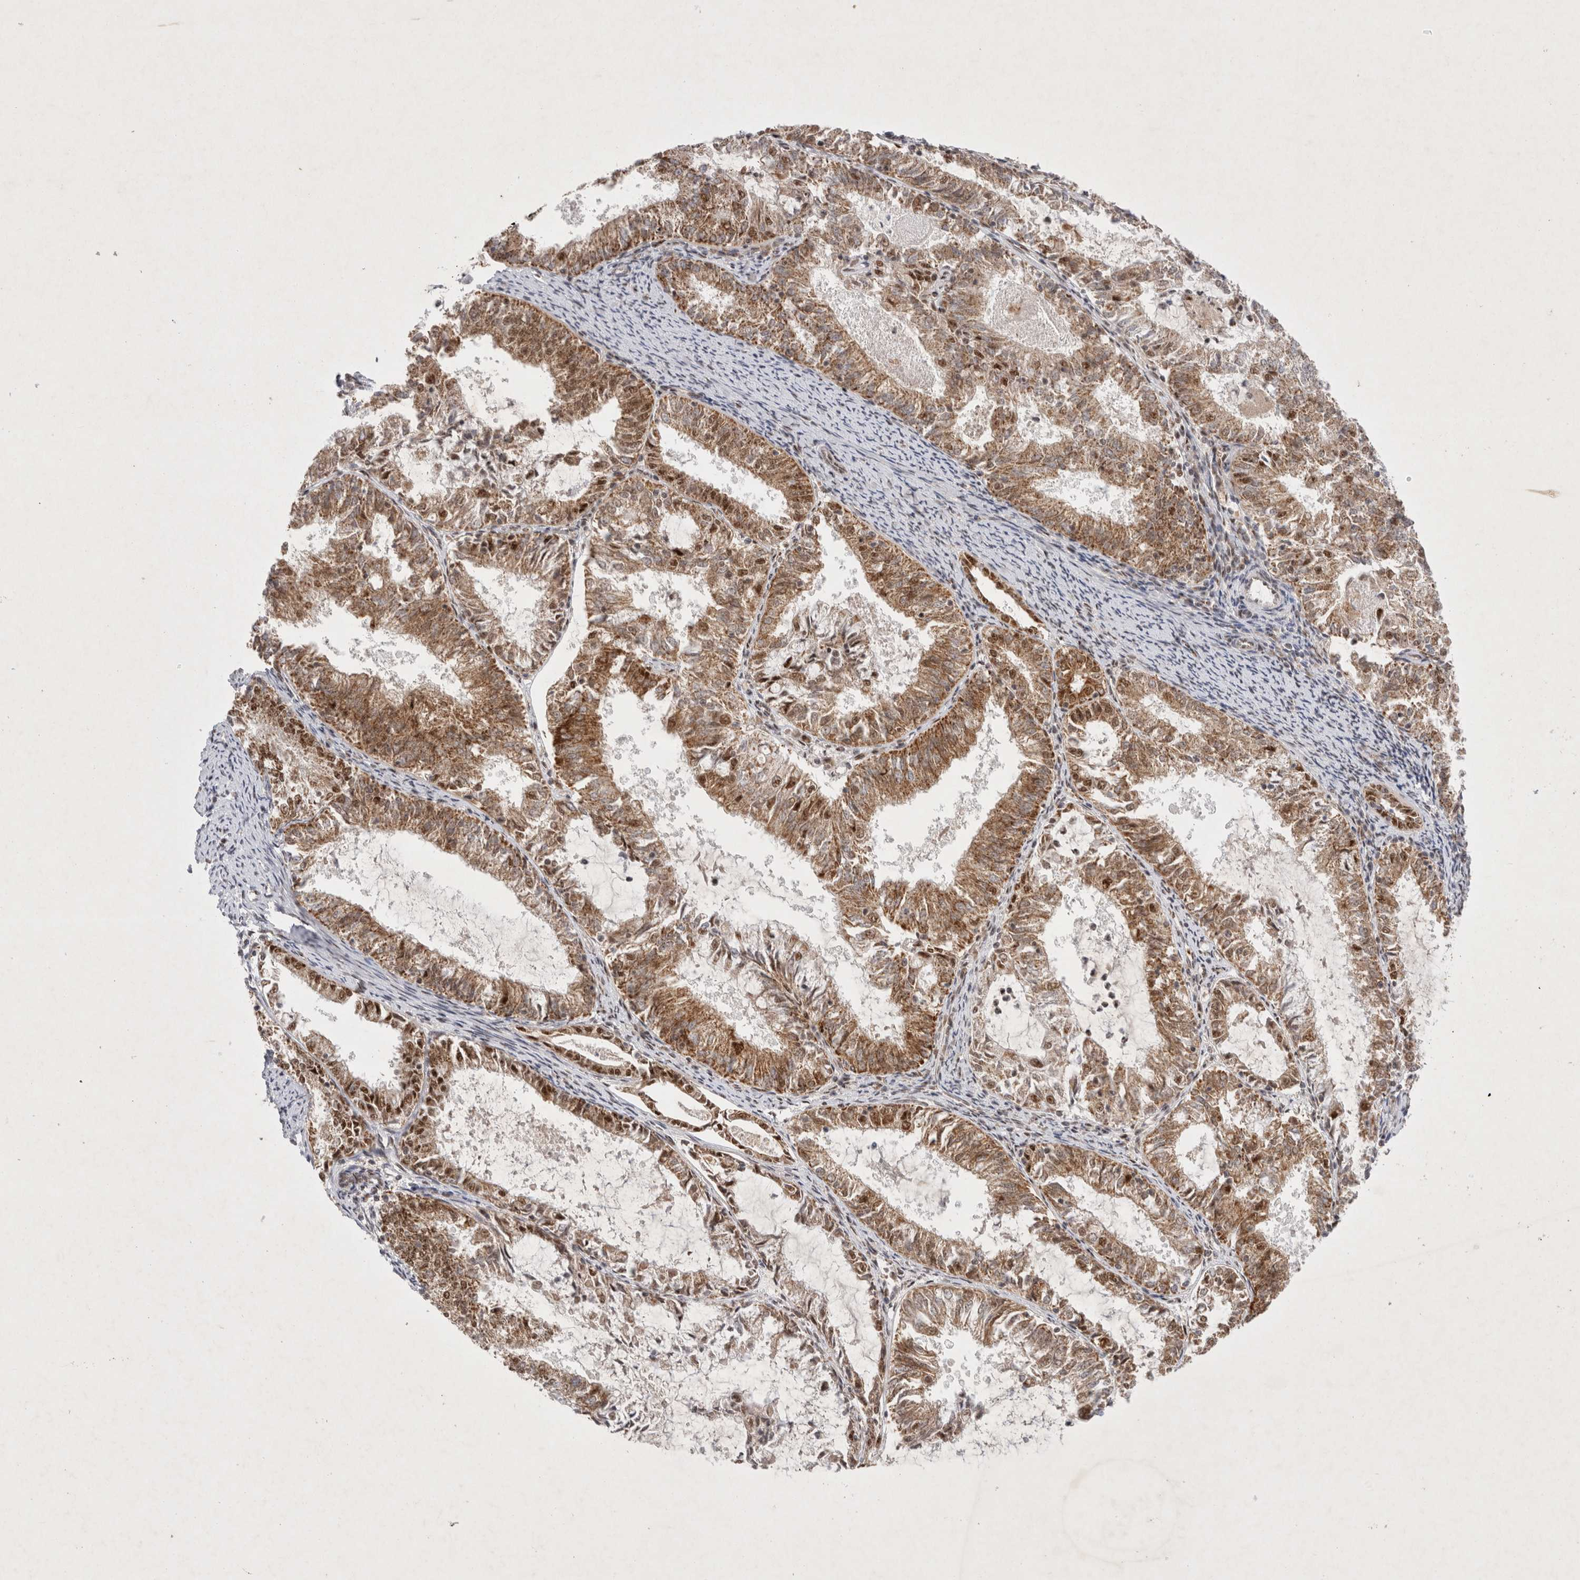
{"staining": {"intensity": "moderate", "quantity": ">75%", "location": "cytoplasmic/membranous,nuclear"}, "tissue": "endometrial cancer", "cell_type": "Tumor cells", "image_type": "cancer", "snomed": [{"axis": "morphology", "description": "Adenocarcinoma, NOS"}, {"axis": "topography", "description": "Endometrium"}], "caption": "A brown stain highlights moderate cytoplasmic/membranous and nuclear staining of a protein in endometrial cancer (adenocarcinoma) tumor cells.", "gene": "MRPL37", "patient": {"sex": "female", "age": 57}}